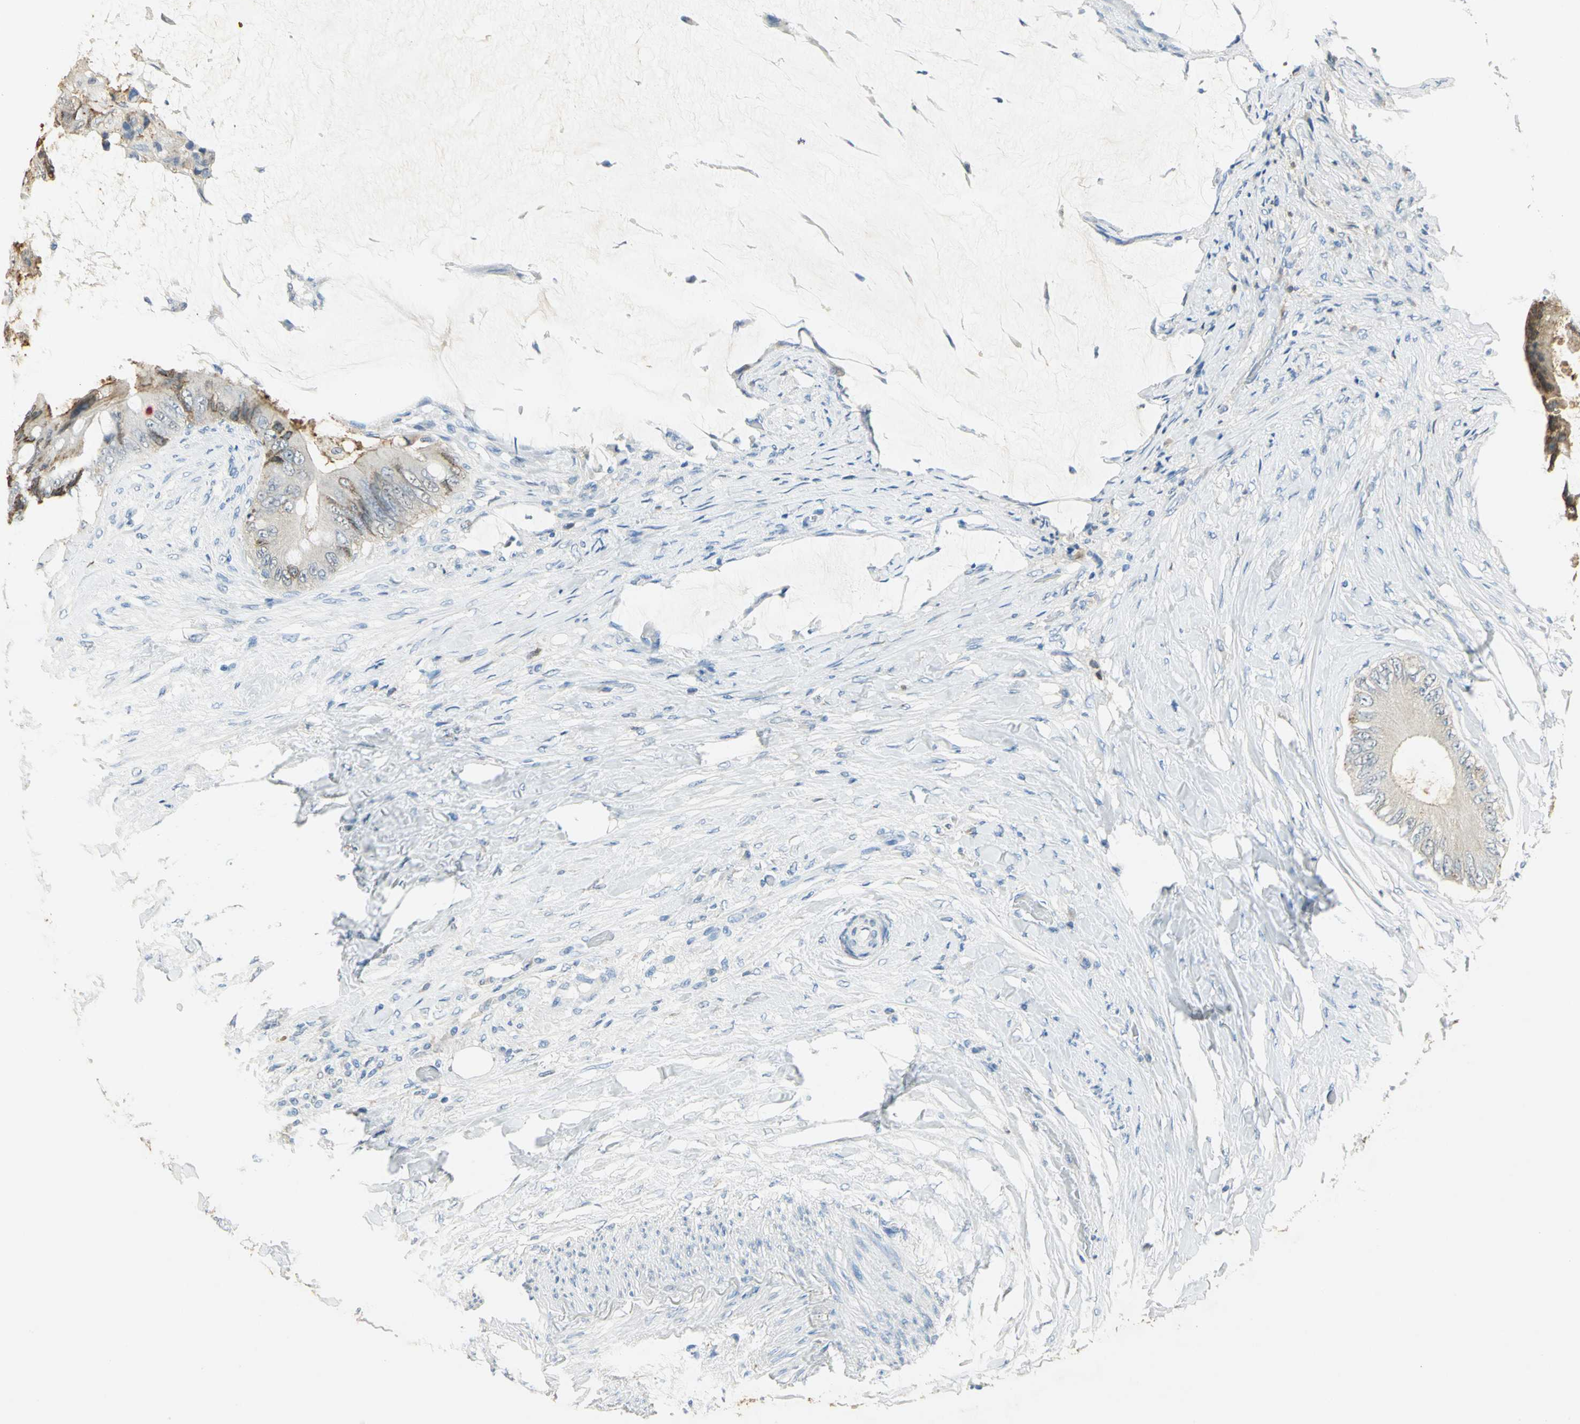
{"staining": {"intensity": "negative", "quantity": "none", "location": "none"}, "tissue": "colorectal cancer", "cell_type": "Tumor cells", "image_type": "cancer", "snomed": [{"axis": "morphology", "description": "Normal tissue, NOS"}, {"axis": "morphology", "description": "Adenocarcinoma, NOS"}, {"axis": "topography", "description": "Rectum"}, {"axis": "topography", "description": "Peripheral nerve tissue"}], "caption": "Immunohistochemistry (IHC) micrograph of human colorectal adenocarcinoma stained for a protein (brown), which shows no staining in tumor cells. The staining is performed using DAB (3,3'-diaminobenzidine) brown chromogen with nuclei counter-stained in using hematoxylin.", "gene": "ANXA4", "patient": {"sex": "female", "age": 77}}